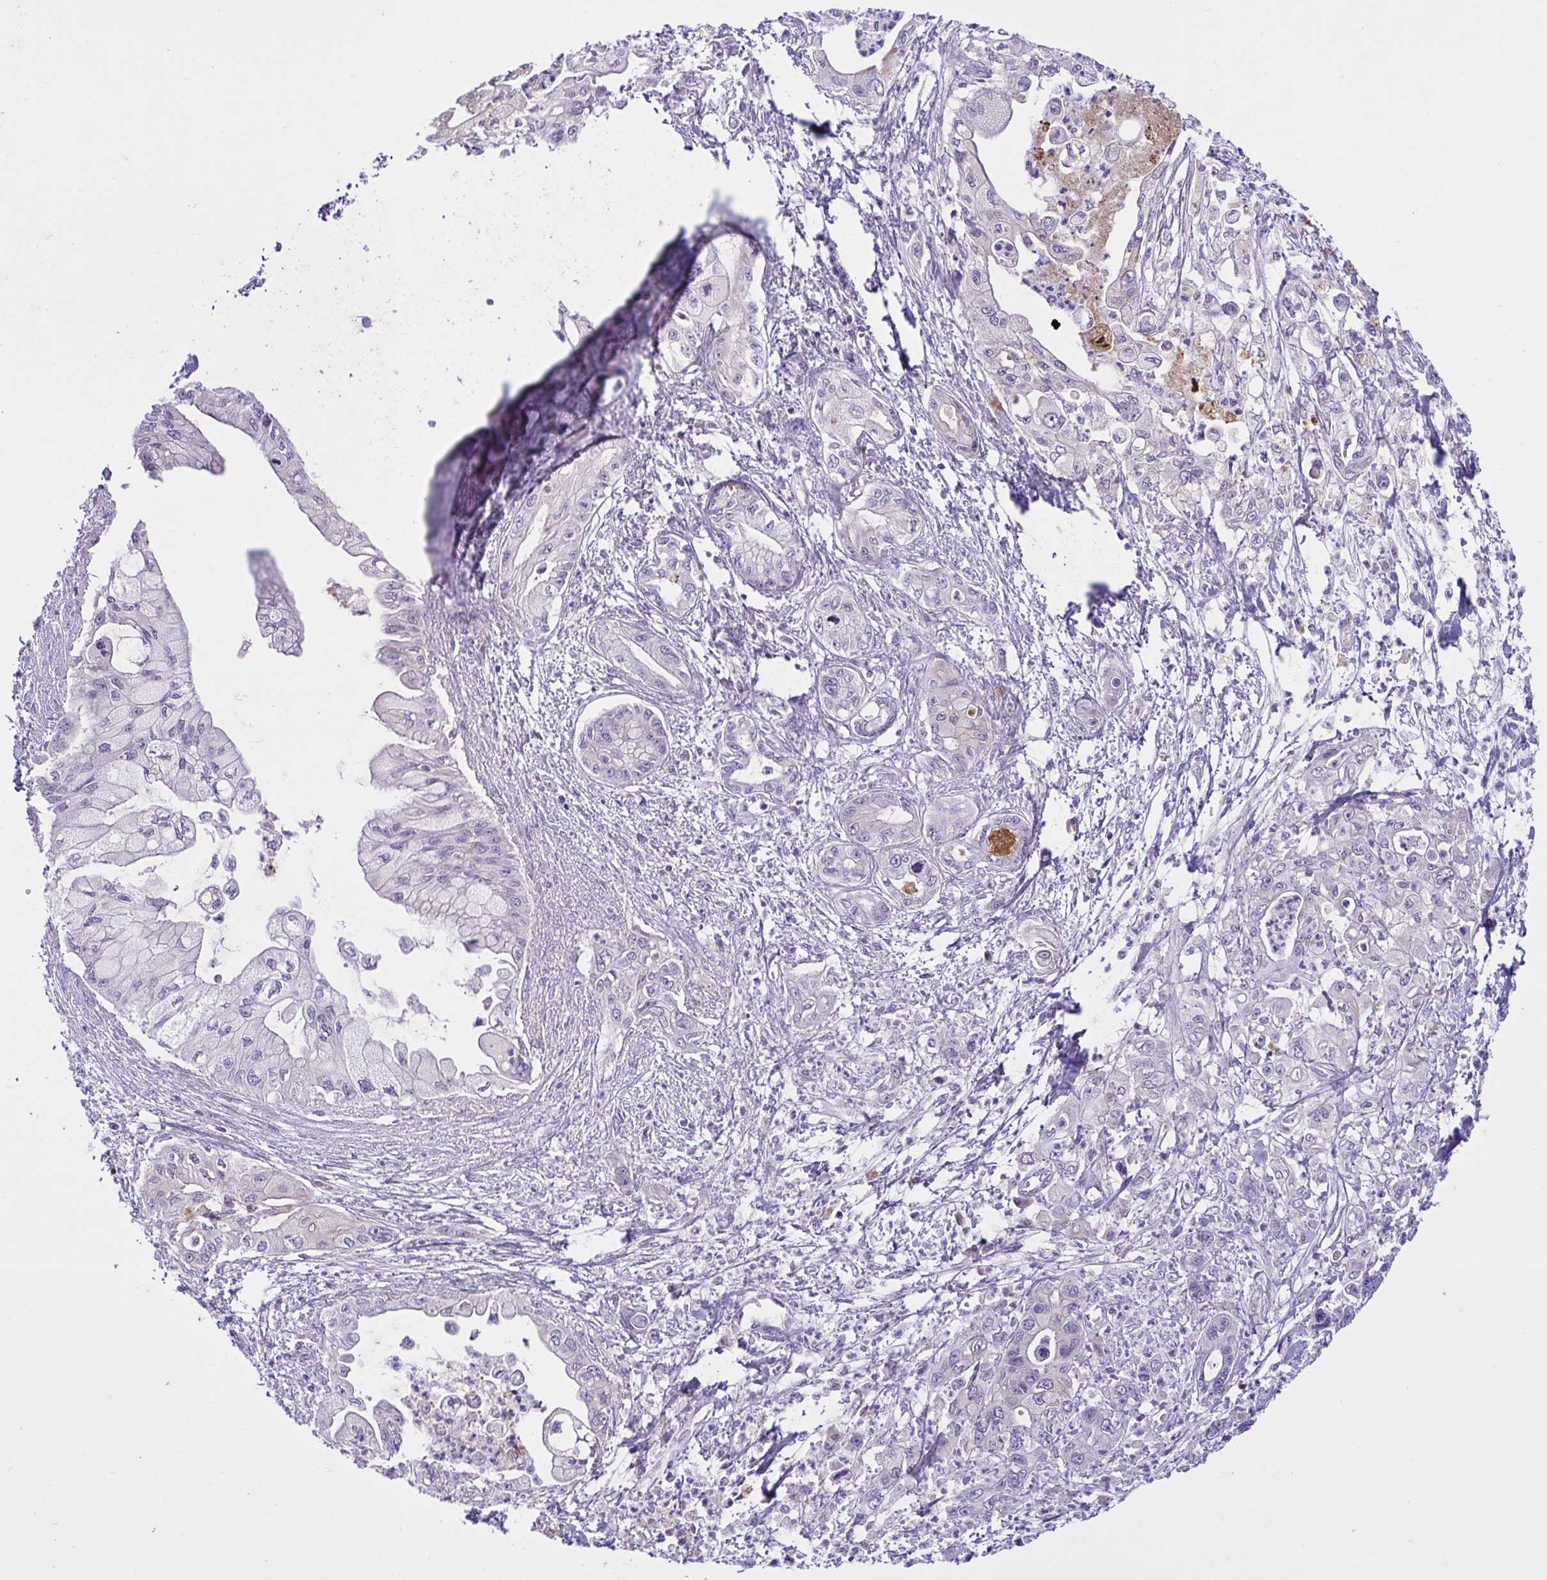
{"staining": {"intensity": "negative", "quantity": "none", "location": "none"}, "tissue": "pancreatic cancer", "cell_type": "Tumor cells", "image_type": "cancer", "snomed": [{"axis": "morphology", "description": "Adenocarcinoma, NOS"}, {"axis": "topography", "description": "Pancreas"}], "caption": "A high-resolution photomicrograph shows immunohistochemistry staining of pancreatic cancer (adenocarcinoma), which shows no significant staining in tumor cells.", "gene": "SYNPO2L", "patient": {"sex": "male", "age": 61}}